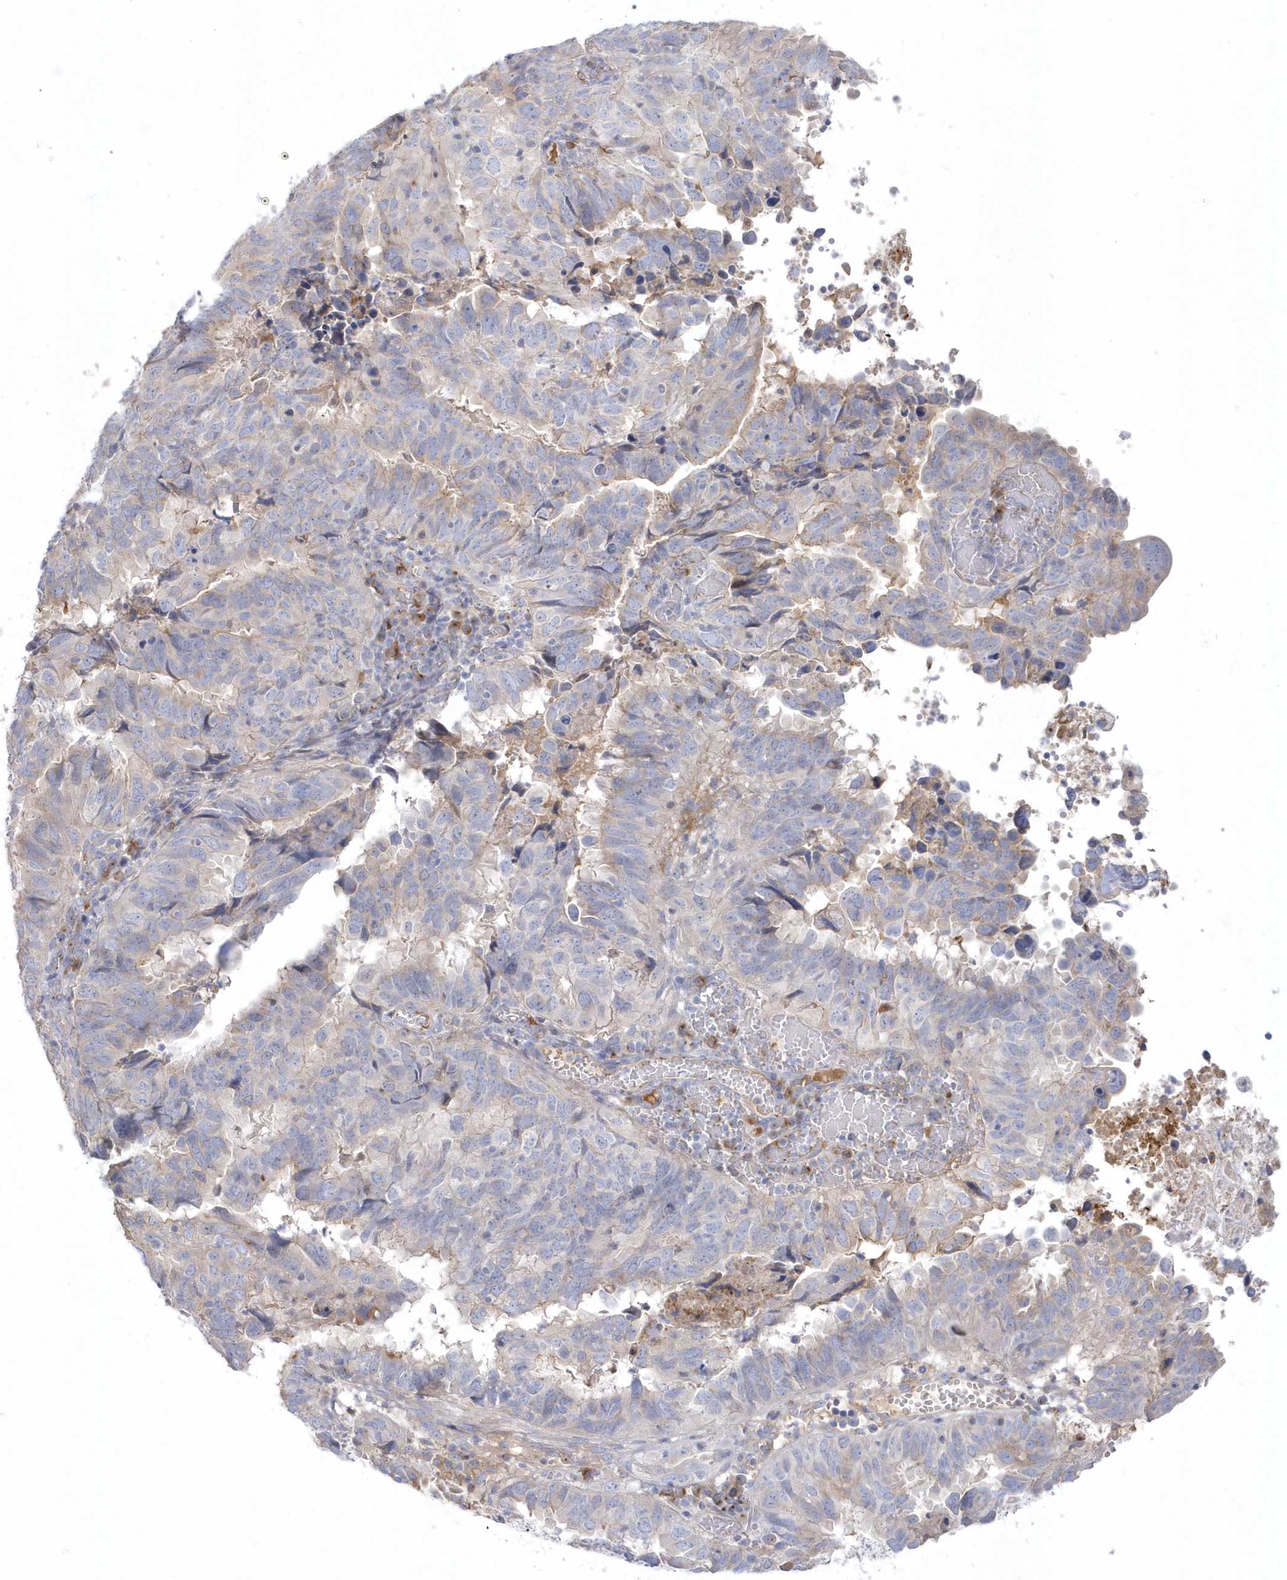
{"staining": {"intensity": "weak", "quantity": "<25%", "location": "cytoplasmic/membranous"}, "tissue": "endometrial cancer", "cell_type": "Tumor cells", "image_type": "cancer", "snomed": [{"axis": "morphology", "description": "Adenocarcinoma, NOS"}, {"axis": "topography", "description": "Uterus"}], "caption": "Tumor cells show no significant protein staining in endometrial adenocarcinoma.", "gene": "SEMA3D", "patient": {"sex": "female", "age": 77}}